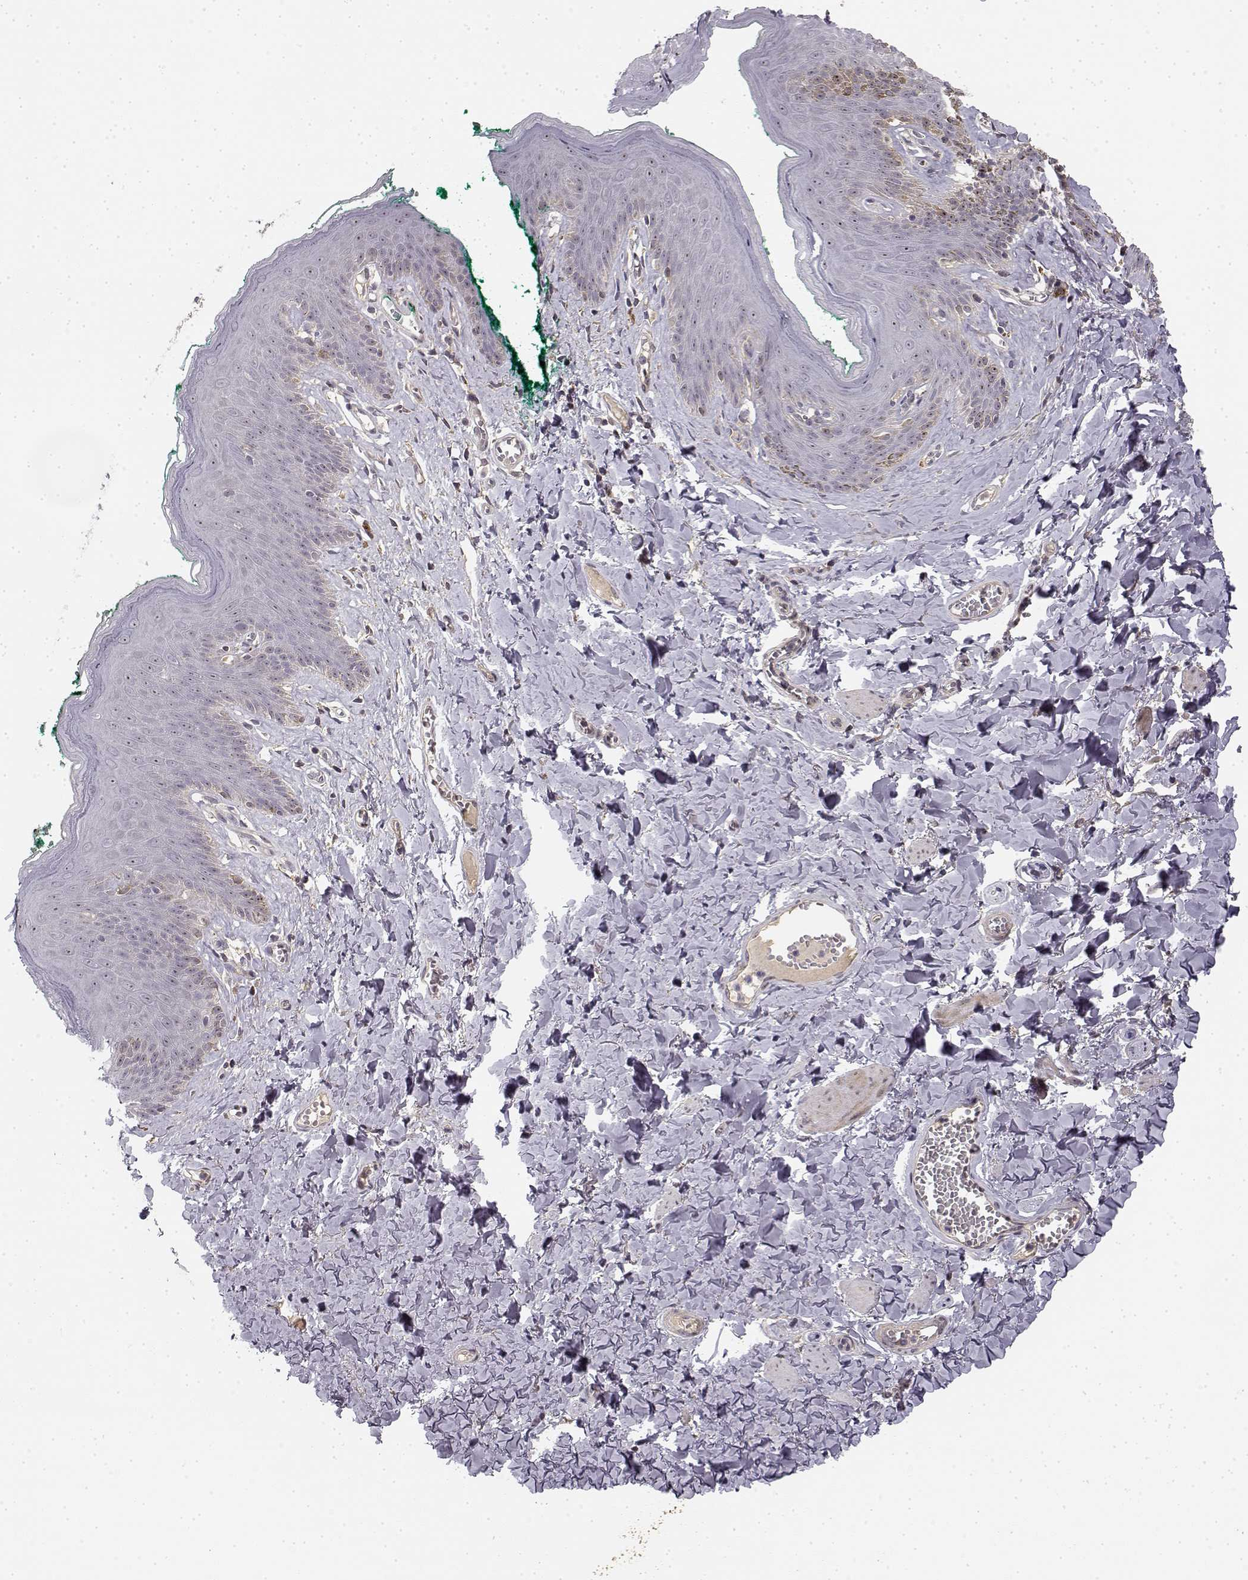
{"staining": {"intensity": "negative", "quantity": "none", "location": "none"}, "tissue": "skin", "cell_type": "Epidermal cells", "image_type": "normal", "snomed": [{"axis": "morphology", "description": "Normal tissue, NOS"}, {"axis": "topography", "description": "Vulva"}, {"axis": "topography", "description": "Peripheral nerve tissue"}], "caption": "Epidermal cells are negative for brown protein staining in unremarkable skin. (Stains: DAB IHC with hematoxylin counter stain, Microscopy: brightfield microscopy at high magnification).", "gene": "MED12L", "patient": {"sex": "female", "age": 66}}